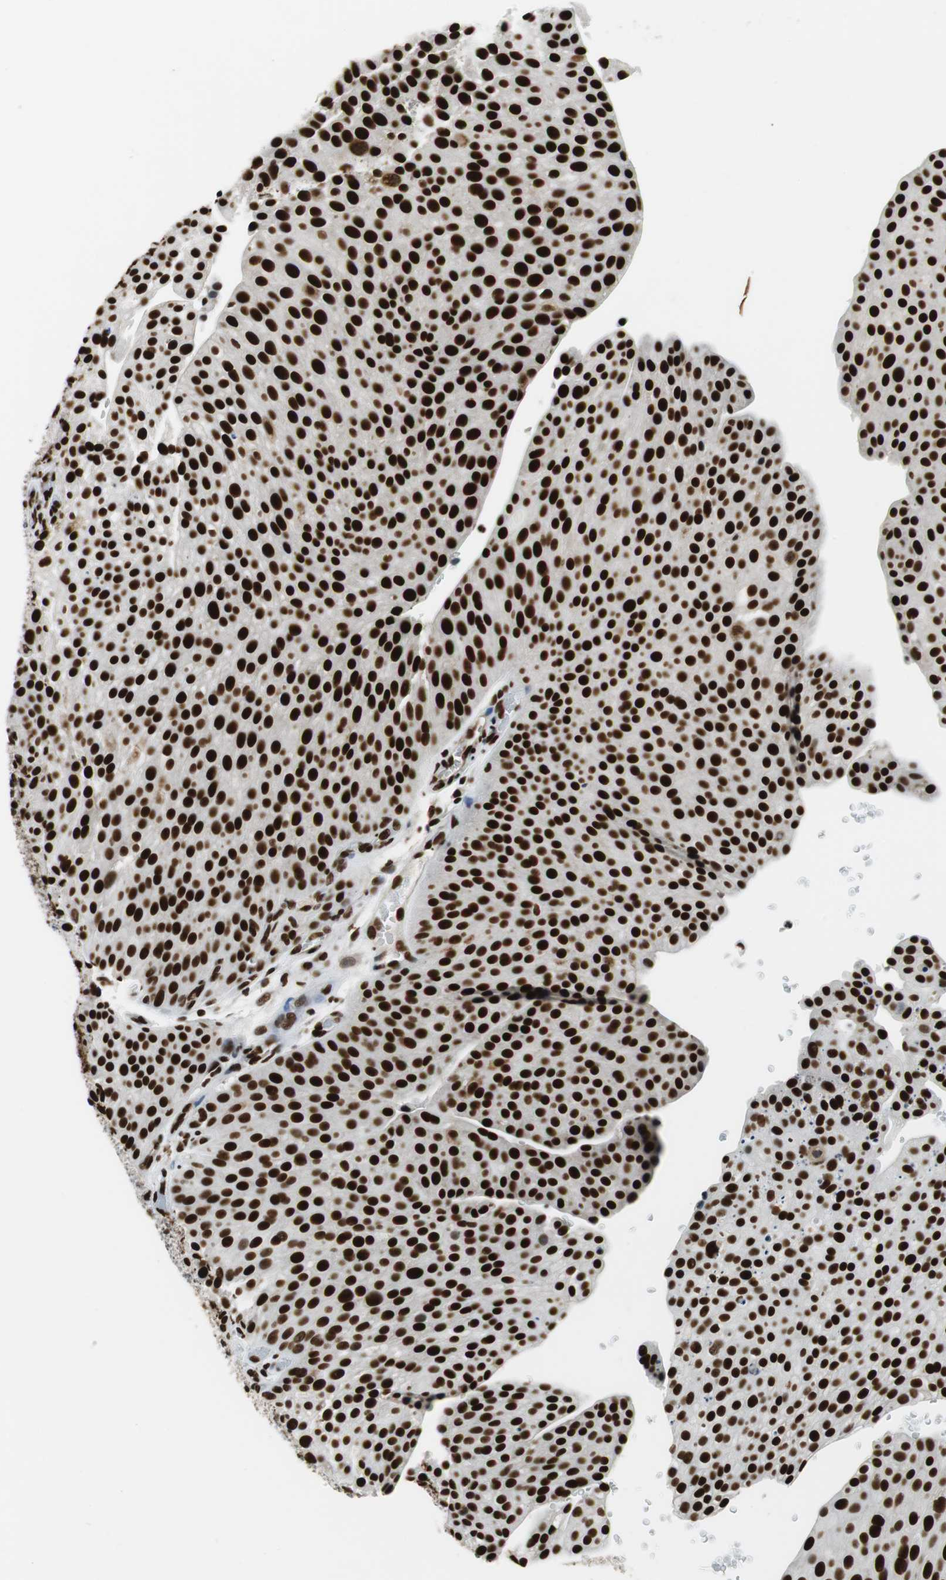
{"staining": {"intensity": "strong", "quantity": ">75%", "location": "nuclear"}, "tissue": "urothelial cancer", "cell_type": "Tumor cells", "image_type": "cancer", "snomed": [{"axis": "morphology", "description": "Urothelial carcinoma, Low grade"}, {"axis": "topography", "description": "Smooth muscle"}, {"axis": "topography", "description": "Urinary bladder"}], "caption": "Immunohistochemistry of urothelial cancer displays high levels of strong nuclear expression in approximately >75% of tumor cells.", "gene": "PRKDC", "patient": {"sex": "male", "age": 60}}